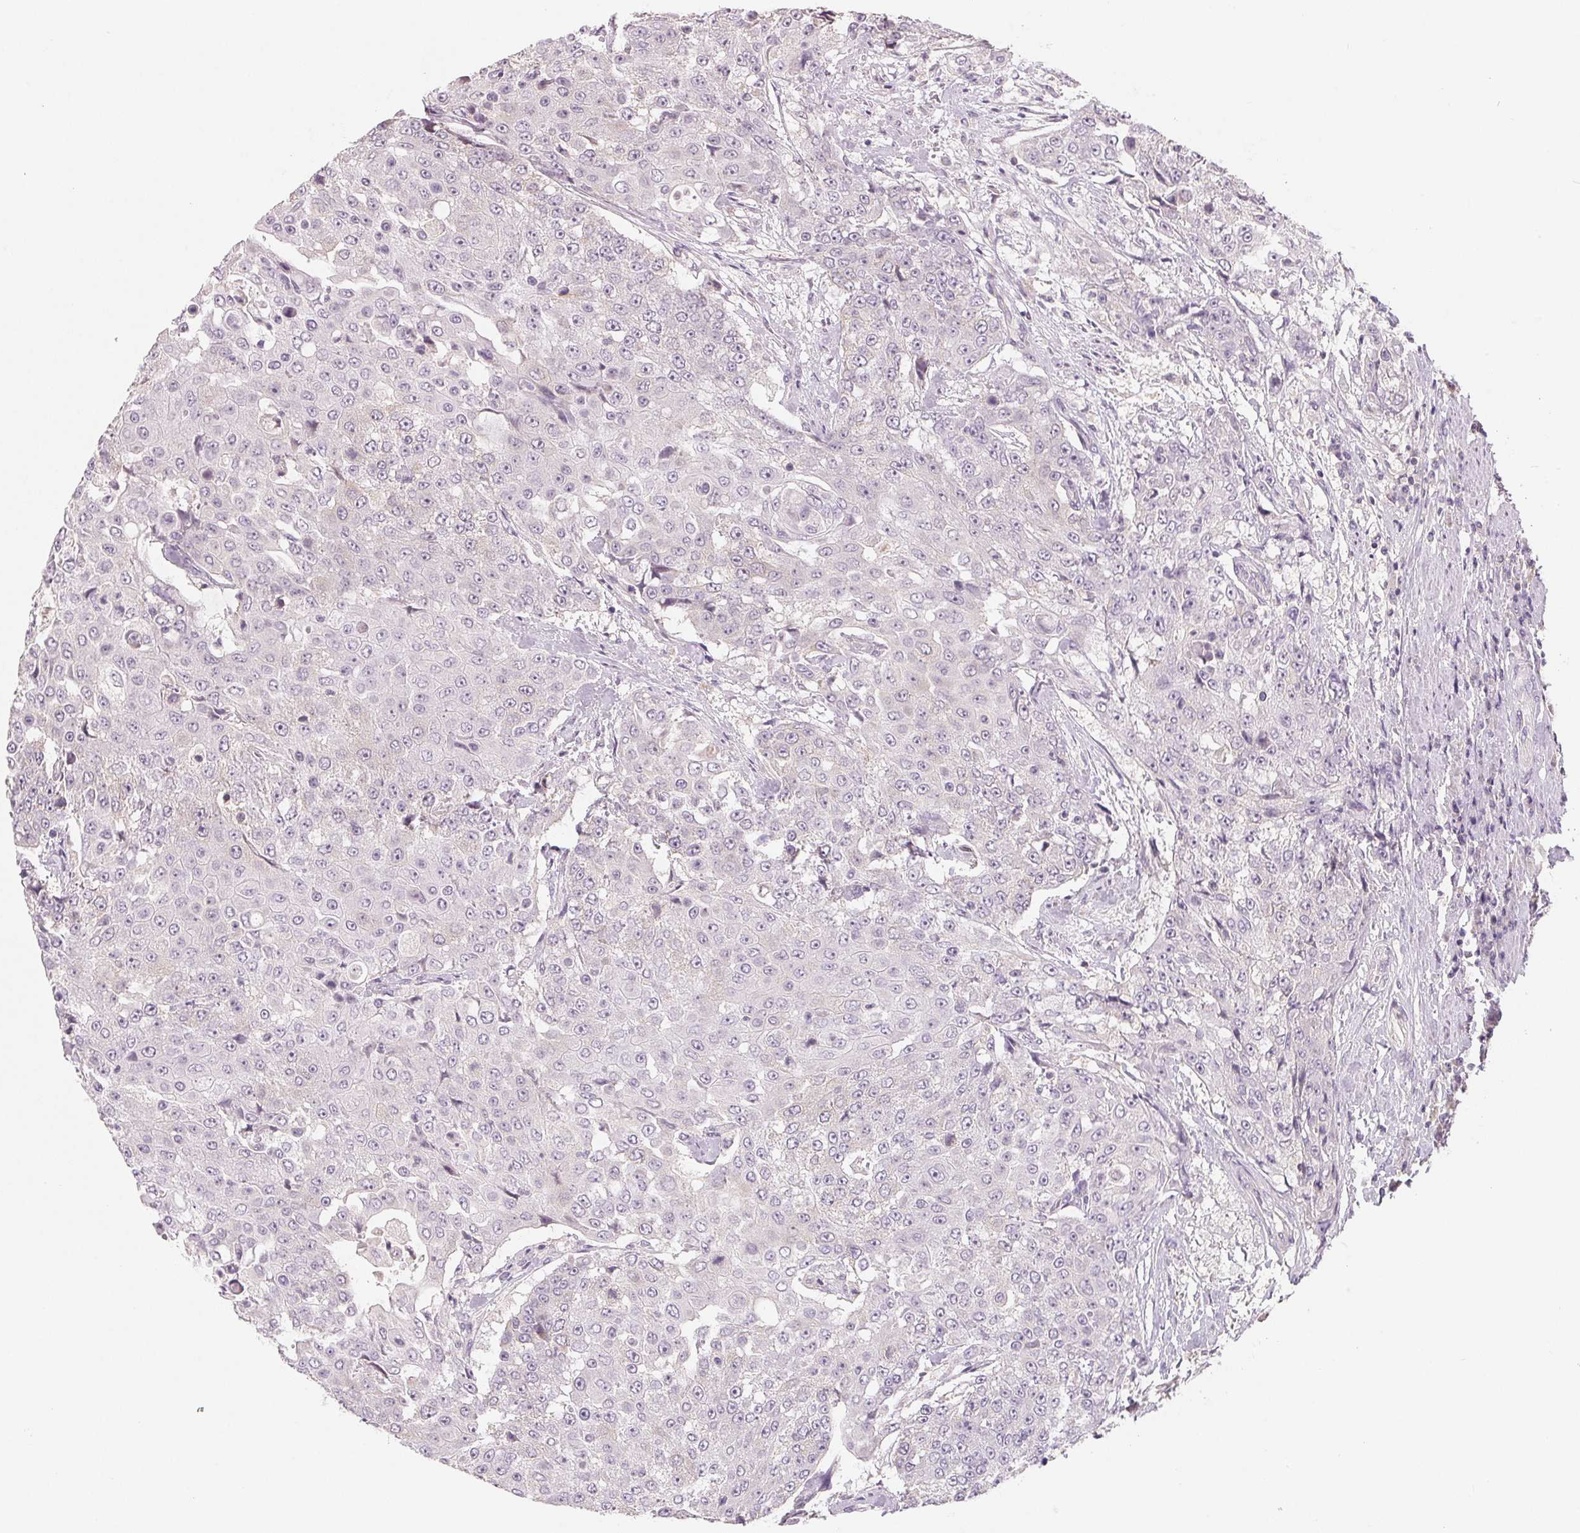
{"staining": {"intensity": "negative", "quantity": "none", "location": "none"}, "tissue": "urothelial cancer", "cell_type": "Tumor cells", "image_type": "cancer", "snomed": [{"axis": "morphology", "description": "Urothelial carcinoma, High grade"}, {"axis": "topography", "description": "Urinary bladder"}], "caption": "High magnification brightfield microscopy of urothelial cancer stained with DAB (3,3'-diaminobenzidine) (brown) and counterstained with hematoxylin (blue): tumor cells show no significant positivity.", "gene": "AQP8", "patient": {"sex": "female", "age": 63}}